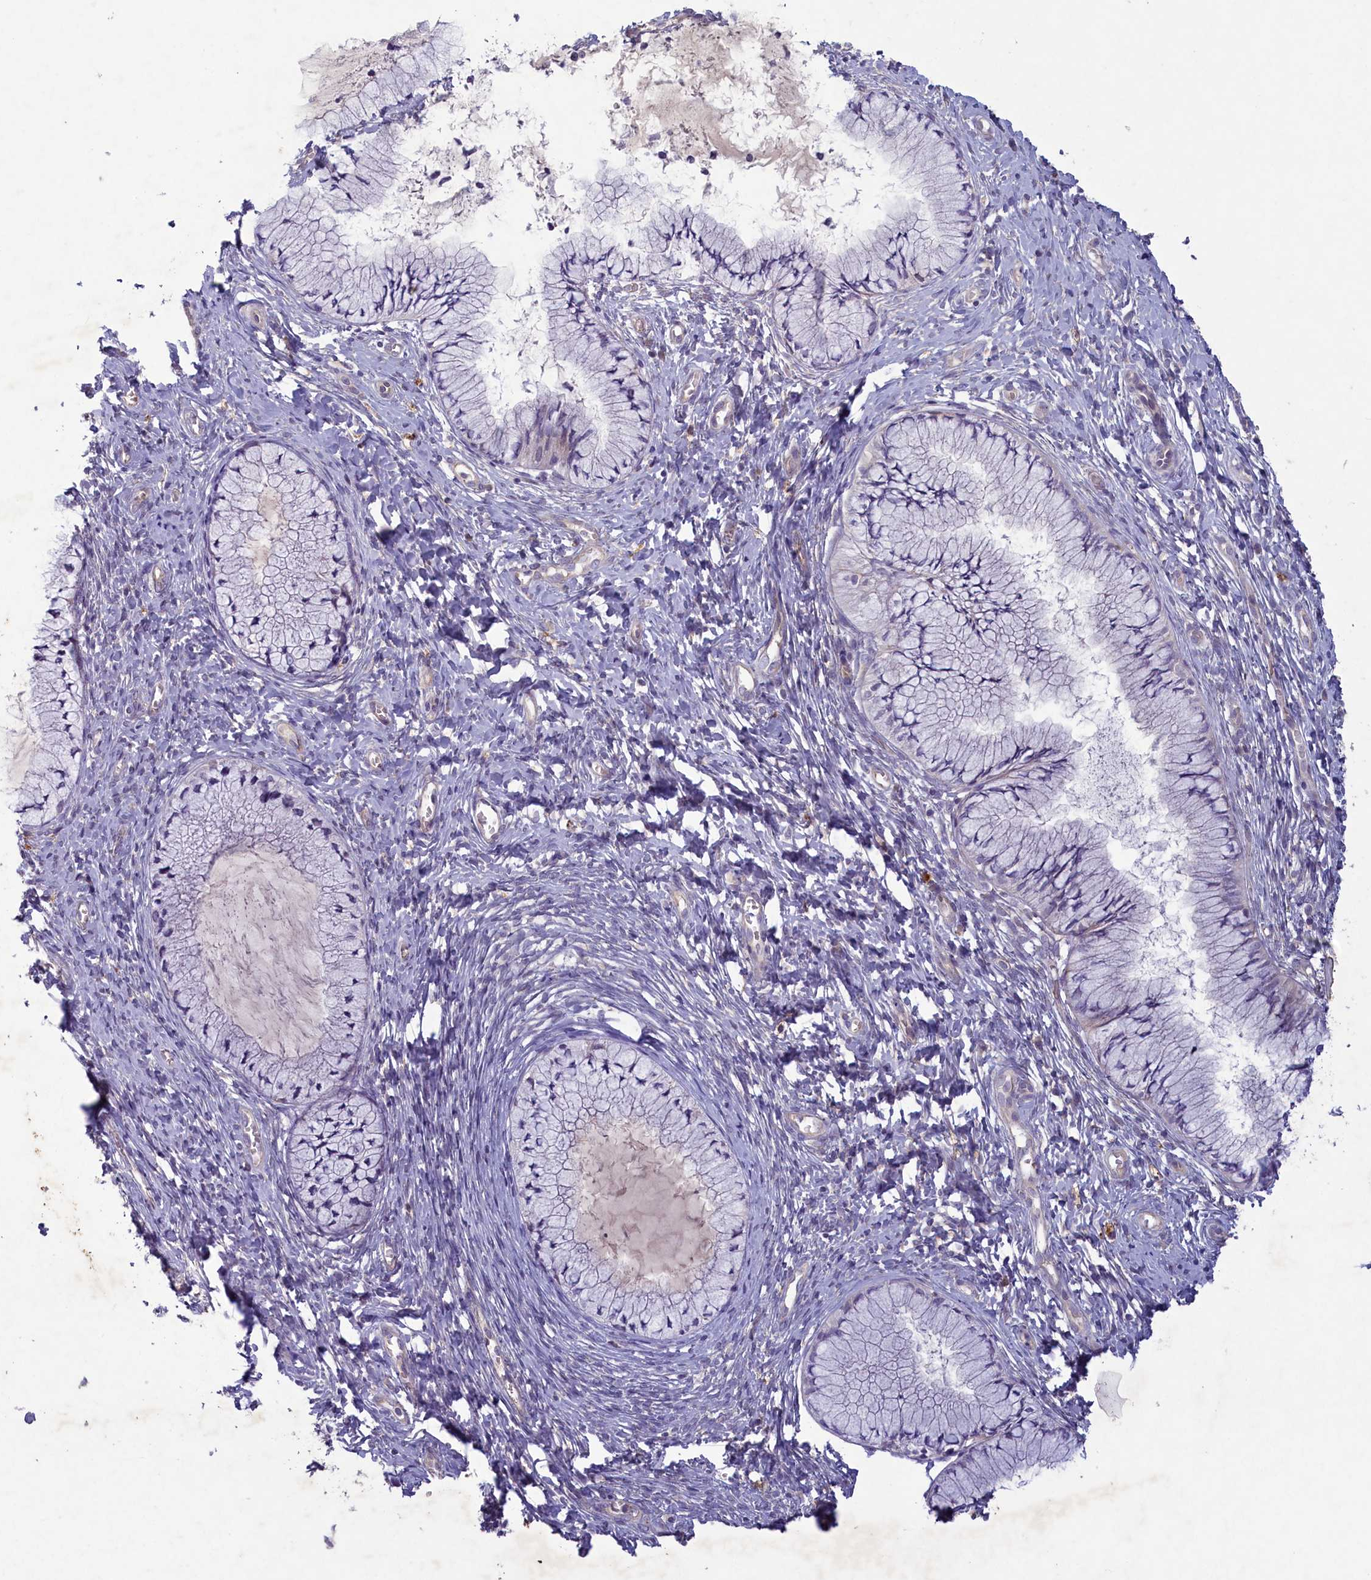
{"staining": {"intensity": "negative", "quantity": "none", "location": "none"}, "tissue": "cervix", "cell_type": "Glandular cells", "image_type": "normal", "snomed": [{"axis": "morphology", "description": "Normal tissue, NOS"}, {"axis": "topography", "description": "Cervix"}], "caption": "This is an immunohistochemistry (IHC) image of normal cervix. There is no expression in glandular cells.", "gene": "PLEKHG6", "patient": {"sex": "female", "age": 42}}